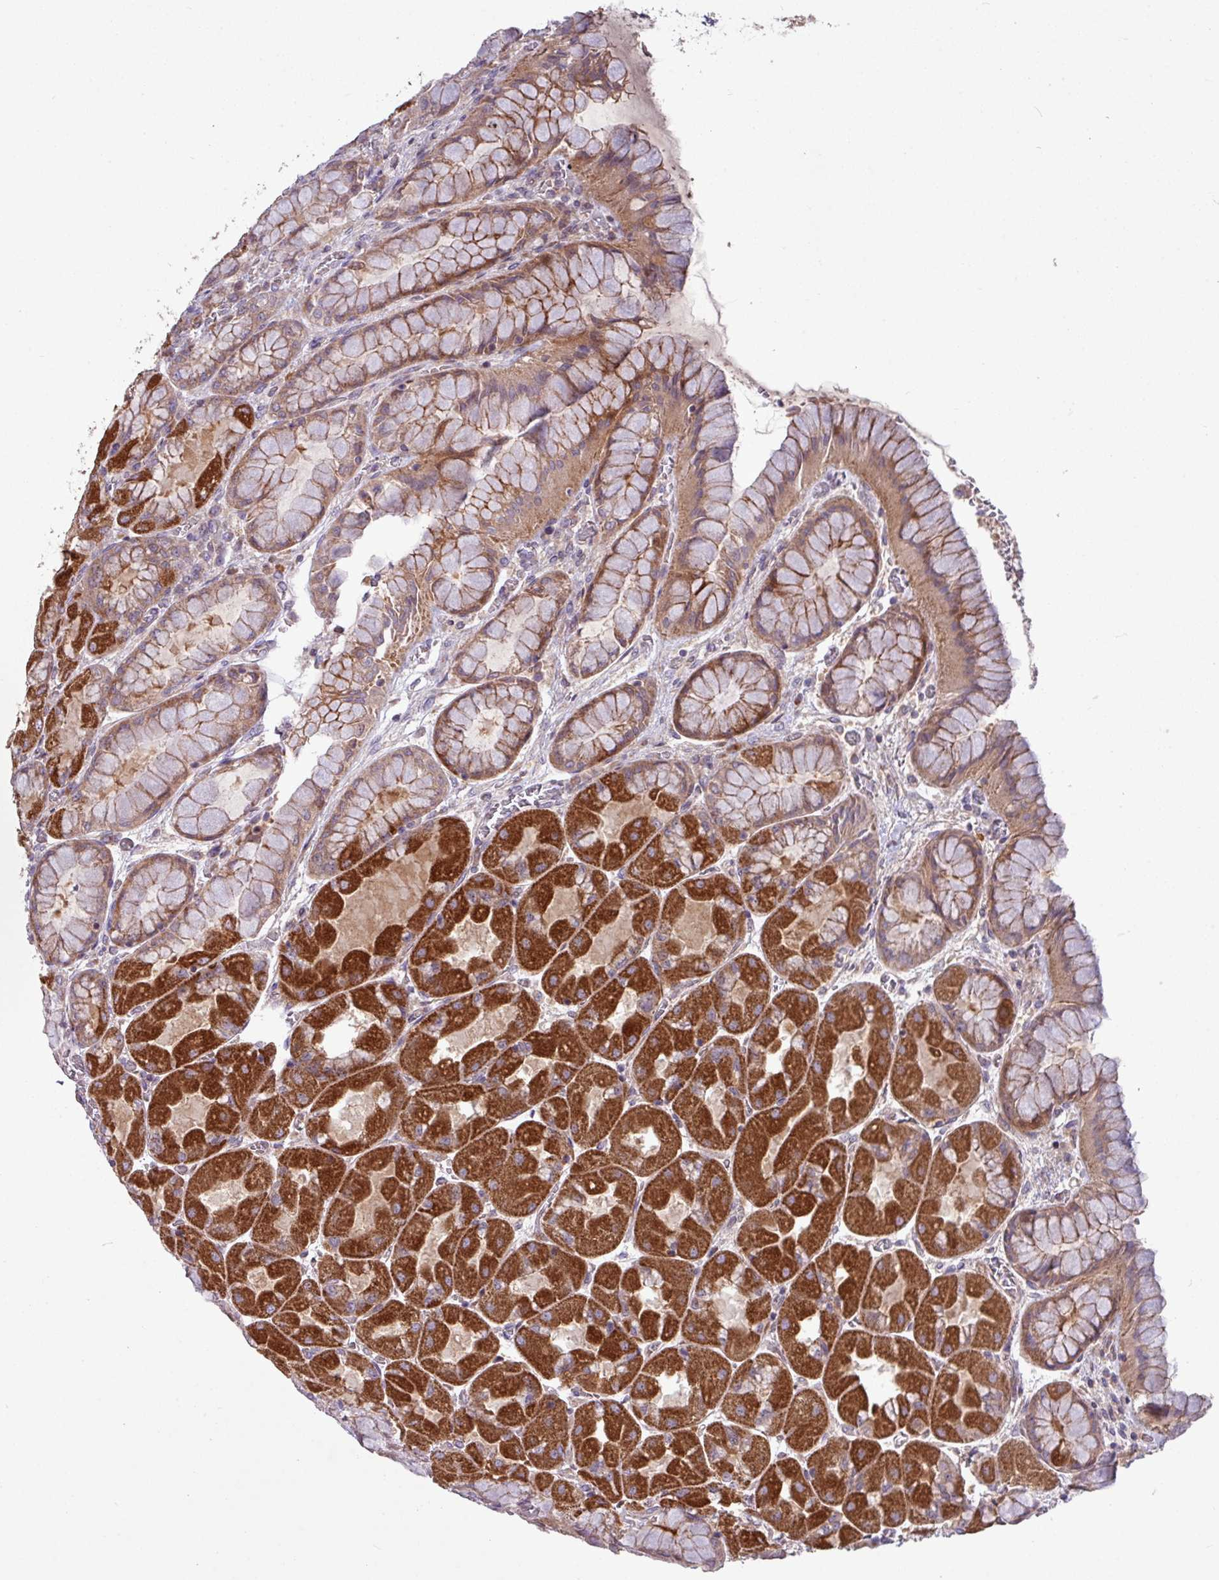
{"staining": {"intensity": "strong", "quantity": ">75%", "location": "cytoplasmic/membranous"}, "tissue": "stomach", "cell_type": "Glandular cells", "image_type": "normal", "snomed": [{"axis": "morphology", "description": "Normal tissue, NOS"}, {"axis": "topography", "description": "Stomach"}], "caption": "A high-resolution micrograph shows IHC staining of normal stomach, which demonstrates strong cytoplasmic/membranous staining in about >75% of glandular cells.", "gene": "TNFSF12", "patient": {"sex": "female", "age": 61}}